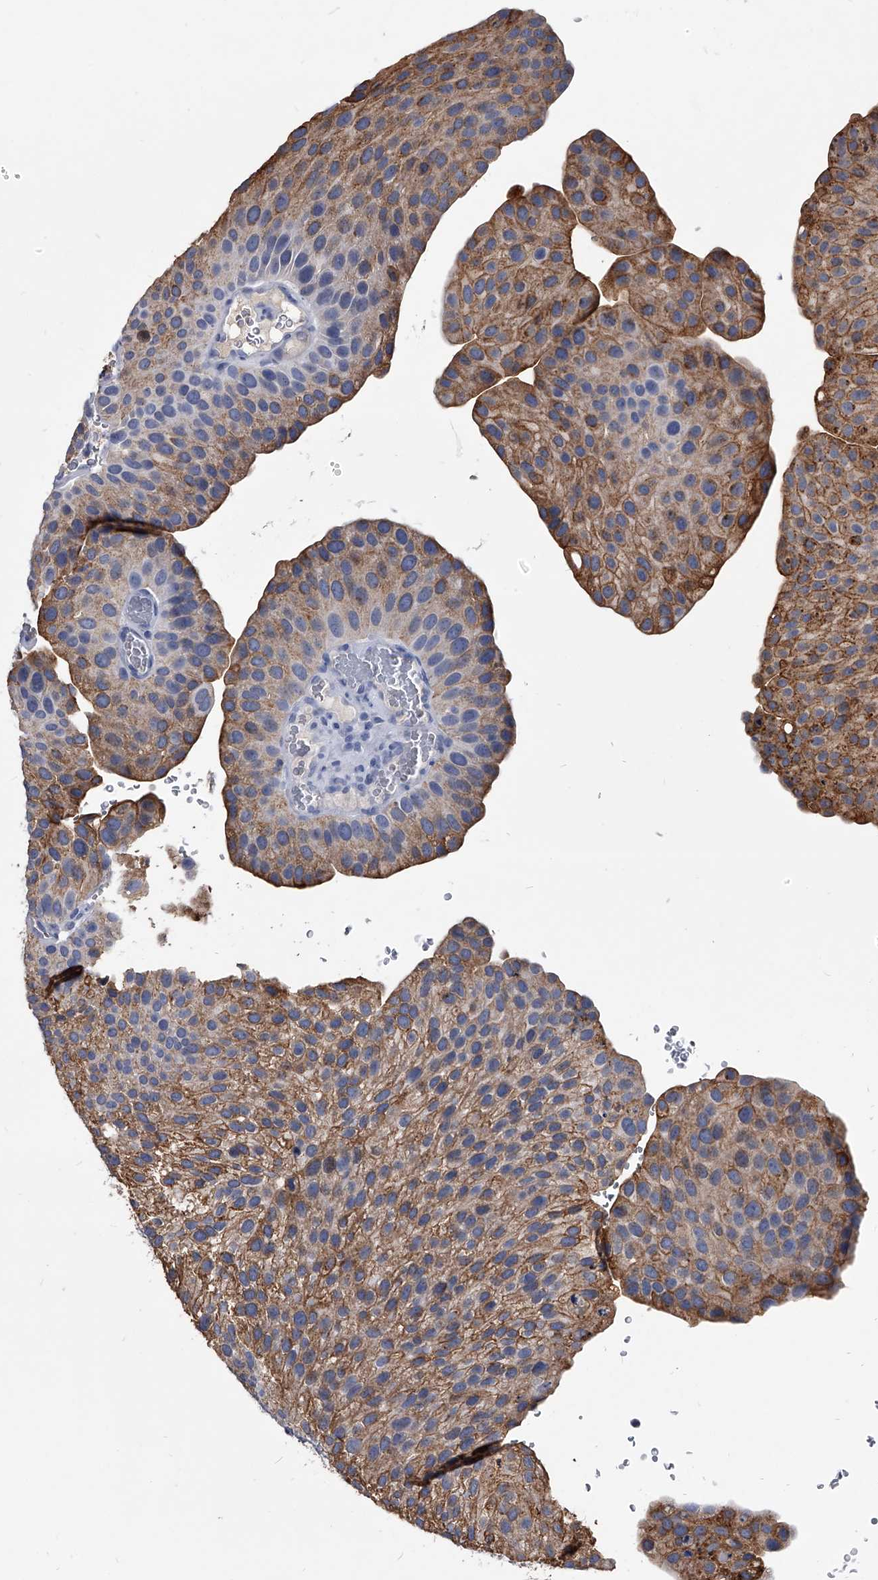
{"staining": {"intensity": "strong", "quantity": ">75%", "location": "cytoplasmic/membranous"}, "tissue": "urothelial cancer", "cell_type": "Tumor cells", "image_type": "cancer", "snomed": [{"axis": "morphology", "description": "Urothelial carcinoma, Low grade"}, {"axis": "topography", "description": "Smooth muscle"}, {"axis": "topography", "description": "Urinary bladder"}], "caption": "Urothelial cancer tissue exhibits strong cytoplasmic/membranous positivity in approximately >75% of tumor cells, visualized by immunohistochemistry. Nuclei are stained in blue.", "gene": "BCAS1", "patient": {"sex": "male", "age": 60}}